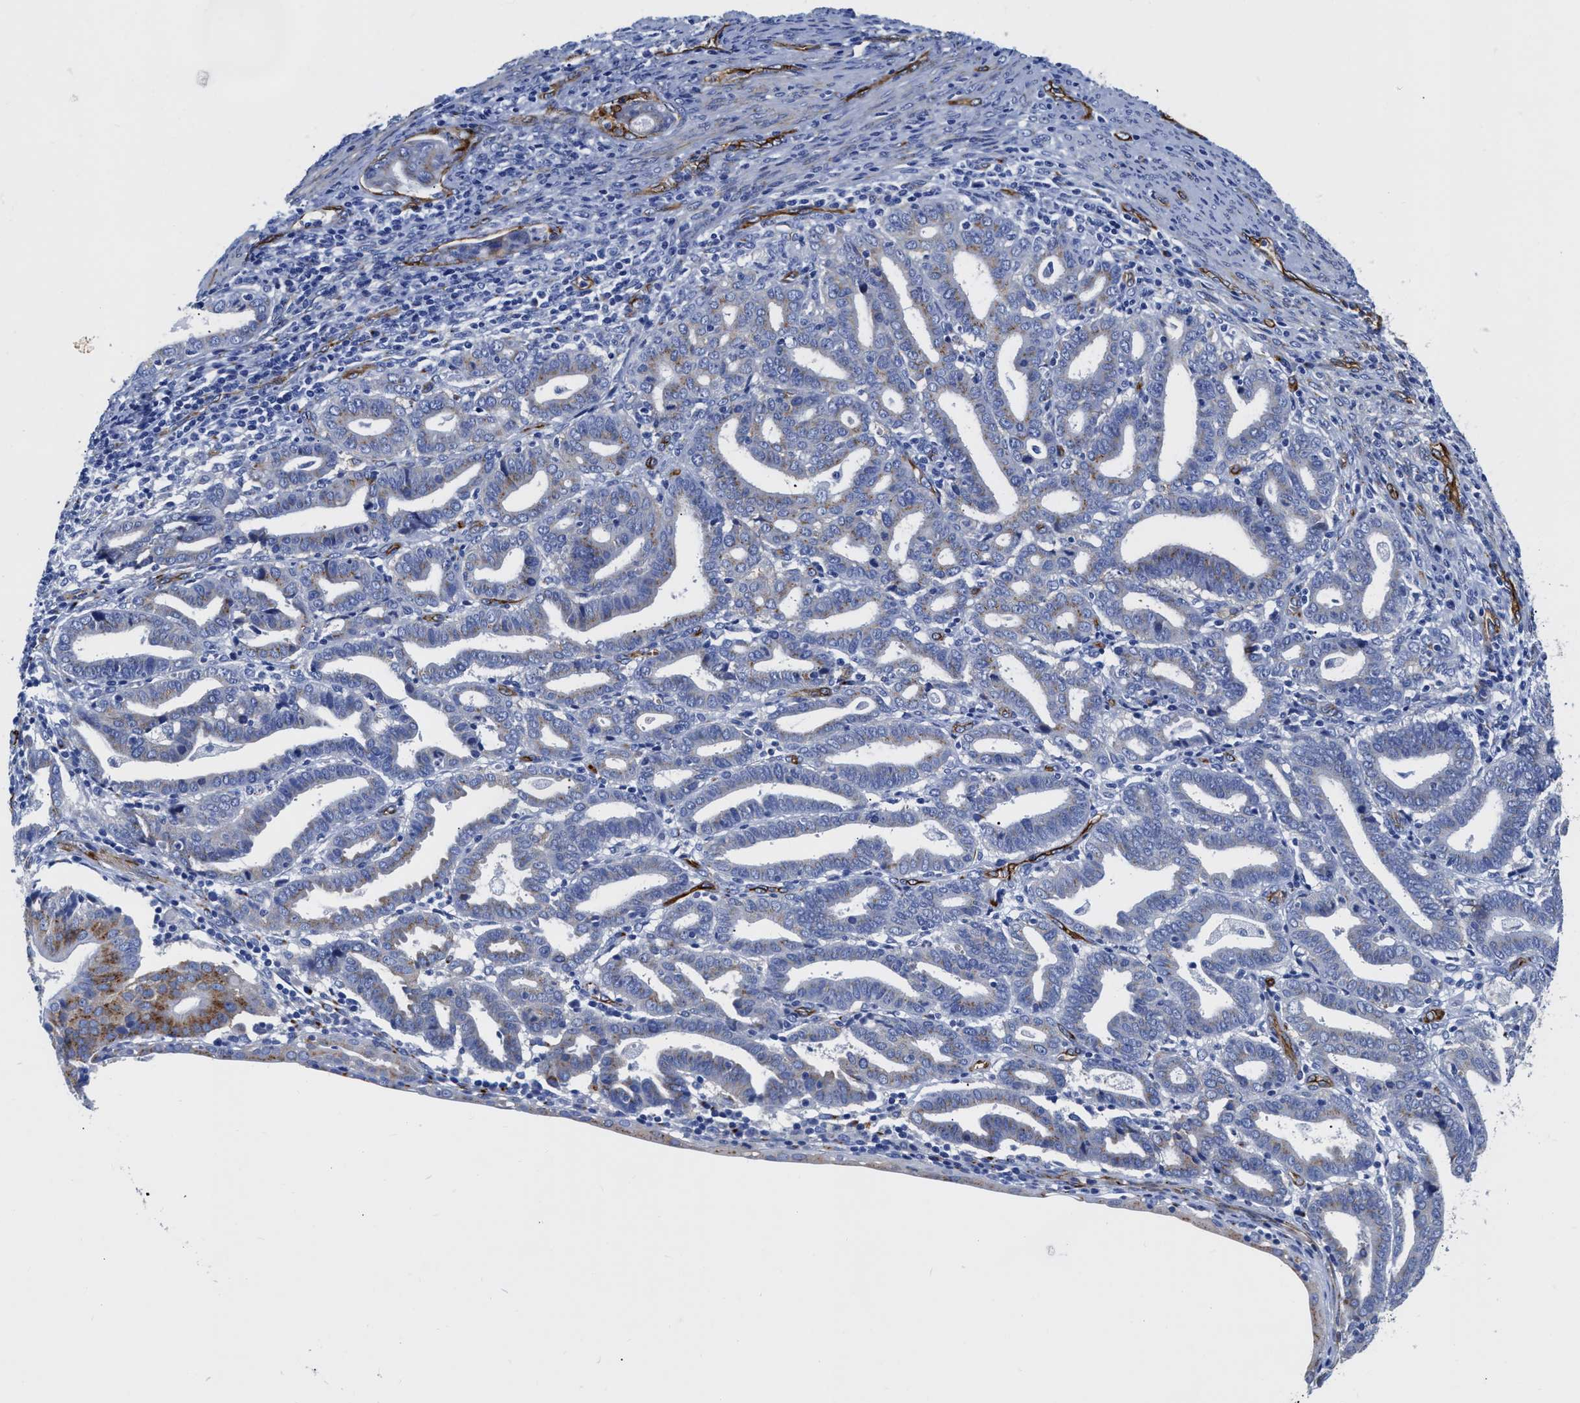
{"staining": {"intensity": "moderate", "quantity": "<25%", "location": "cytoplasmic/membranous"}, "tissue": "endometrial cancer", "cell_type": "Tumor cells", "image_type": "cancer", "snomed": [{"axis": "morphology", "description": "Adenocarcinoma, NOS"}, {"axis": "topography", "description": "Uterus"}], "caption": "Protein staining by immunohistochemistry (IHC) exhibits moderate cytoplasmic/membranous expression in approximately <25% of tumor cells in endometrial cancer (adenocarcinoma).", "gene": "TVP23B", "patient": {"sex": "female", "age": 83}}